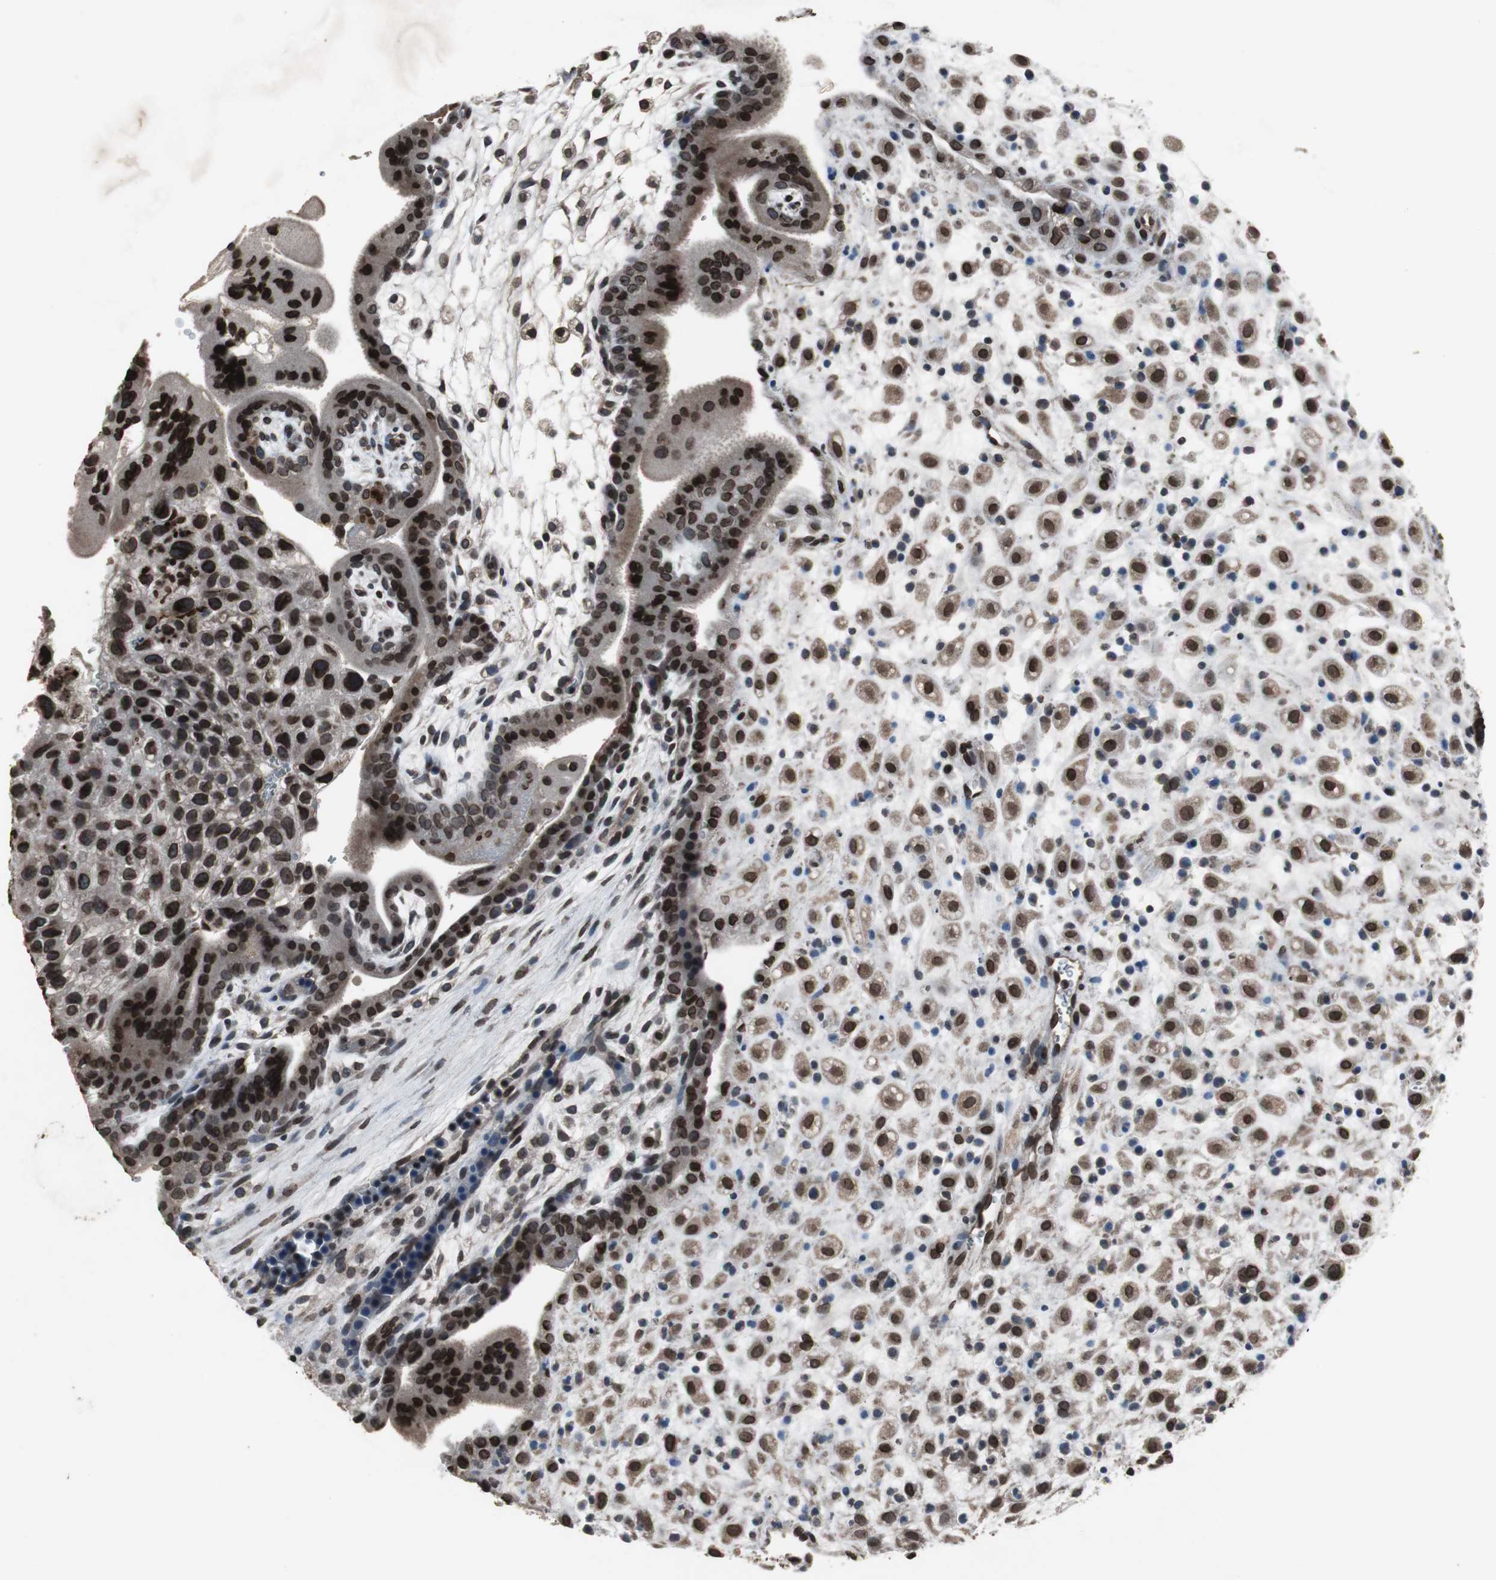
{"staining": {"intensity": "strong", "quantity": ">75%", "location": "cytoplasmic/membranous,nuclear"}, "tissue": "placenta", "cell_type": "Decidual cells", "image_type": "normal", "snomed": [{"axis": "morphology", "description": "Normal tissue, NOS"}, {"axis": "topography", "description": "Placenta"}], "caption": "This histopathology image displays benign placenta stained with IHC to label a protein in brown. The cytoplasmic/membranous,nuclear of decidual cells show strong positivity for the protein. Nuclei are counter-stained blue.", "gene": "LMNA", "patient": {"sex": "female", "age": 35}}